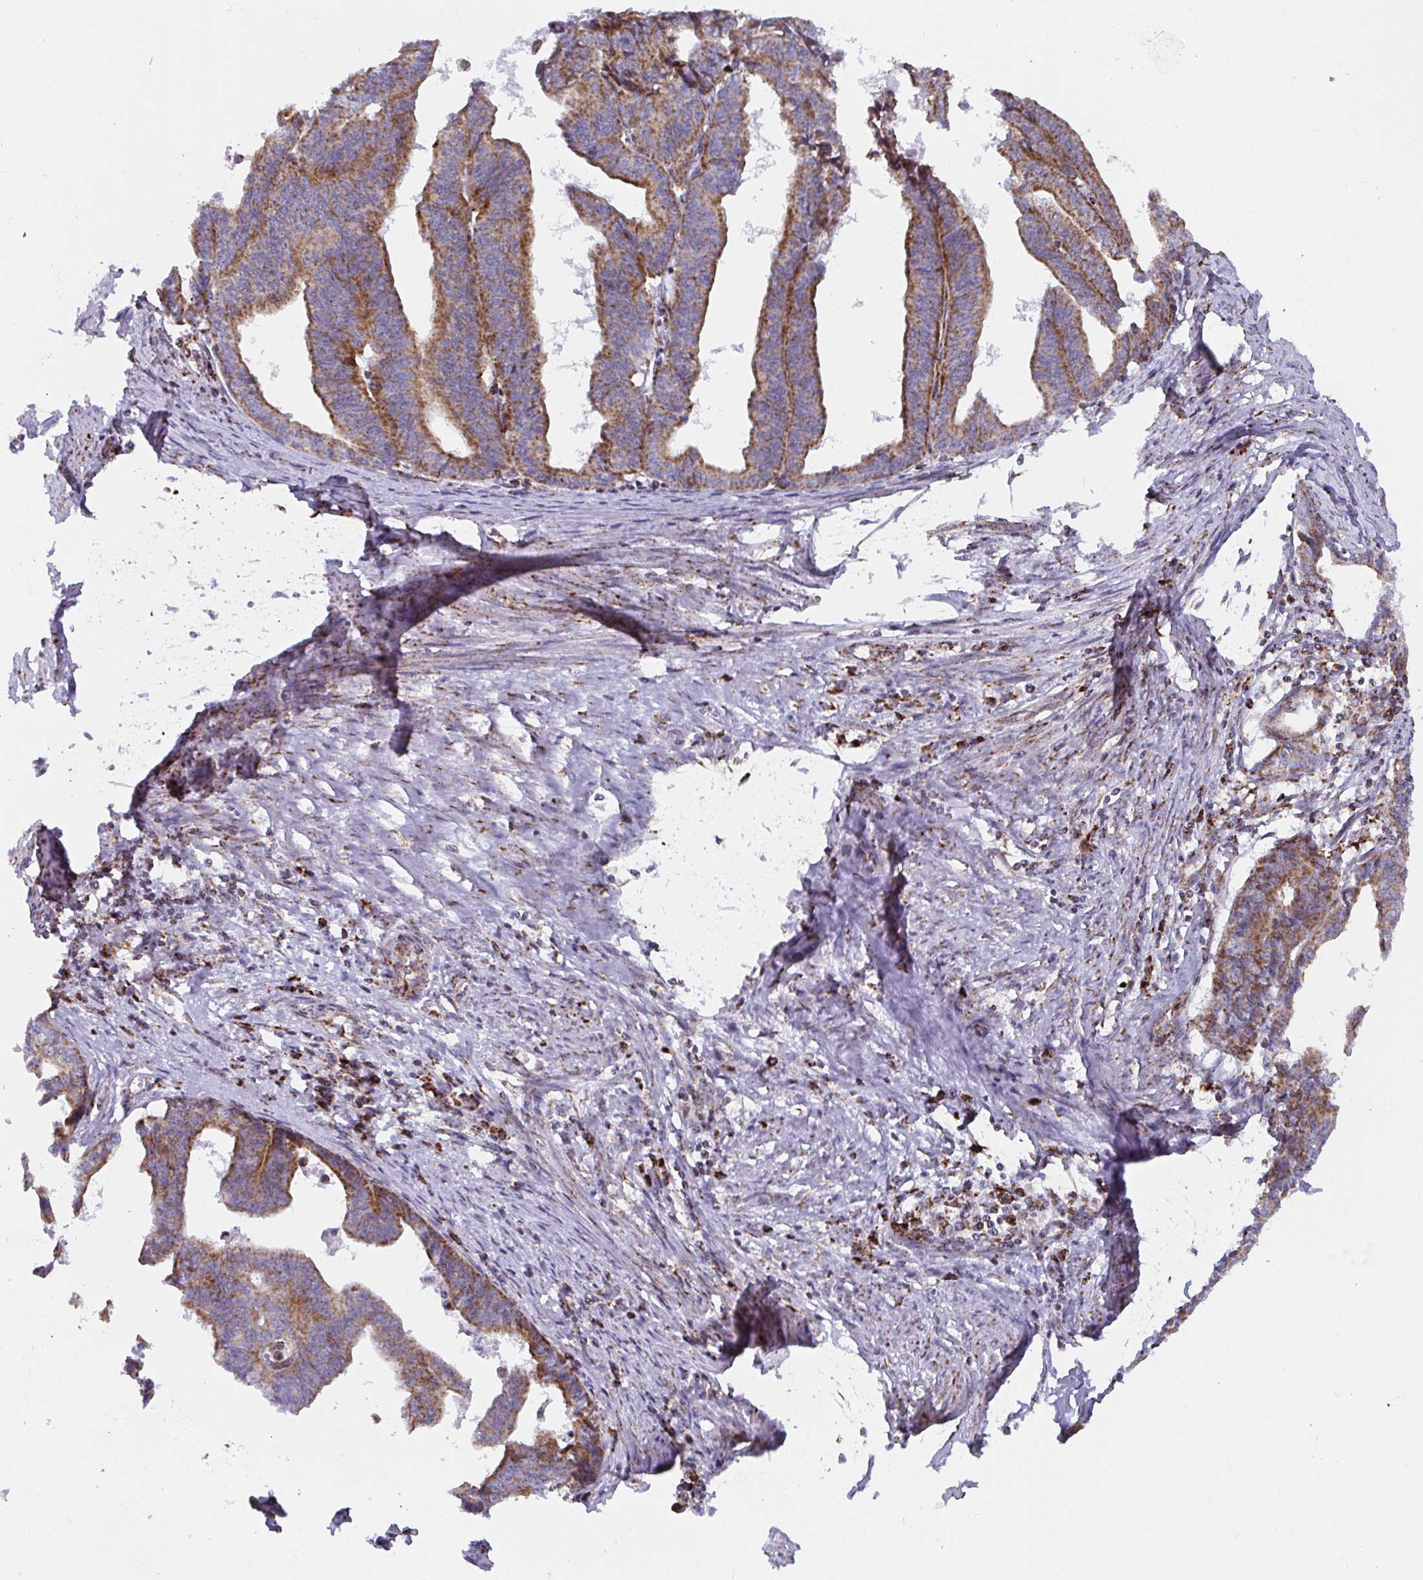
{"staining": {"intensity": "strong", "quantity": ">75%", "location": "cytoplasmic/membranous"}, "tissue": "endometrial cancer", "cell_type": "Tumor cells", "image_type": "cancer", "snomed": [{"axis": "morphology", "description": "Adenocarcinoma, NOS"}, {"axis": "topography", "description": "Endometrium"}], "caption": "DAB (3,3'-diaminobenzidine) immunohistochemical staining of human endometrial cancer reveals strong cytoplasmic/membranous protein expression in approximately >75% of tumor cells. (Stains: DAB (3,3'-diaminobenzidine) in brown, nuclei in blue, Microscopy: brightfield microscopy at high magnification).", "gene": "ATP5MJ", "patient": {"sex": "female", "age": 65}}